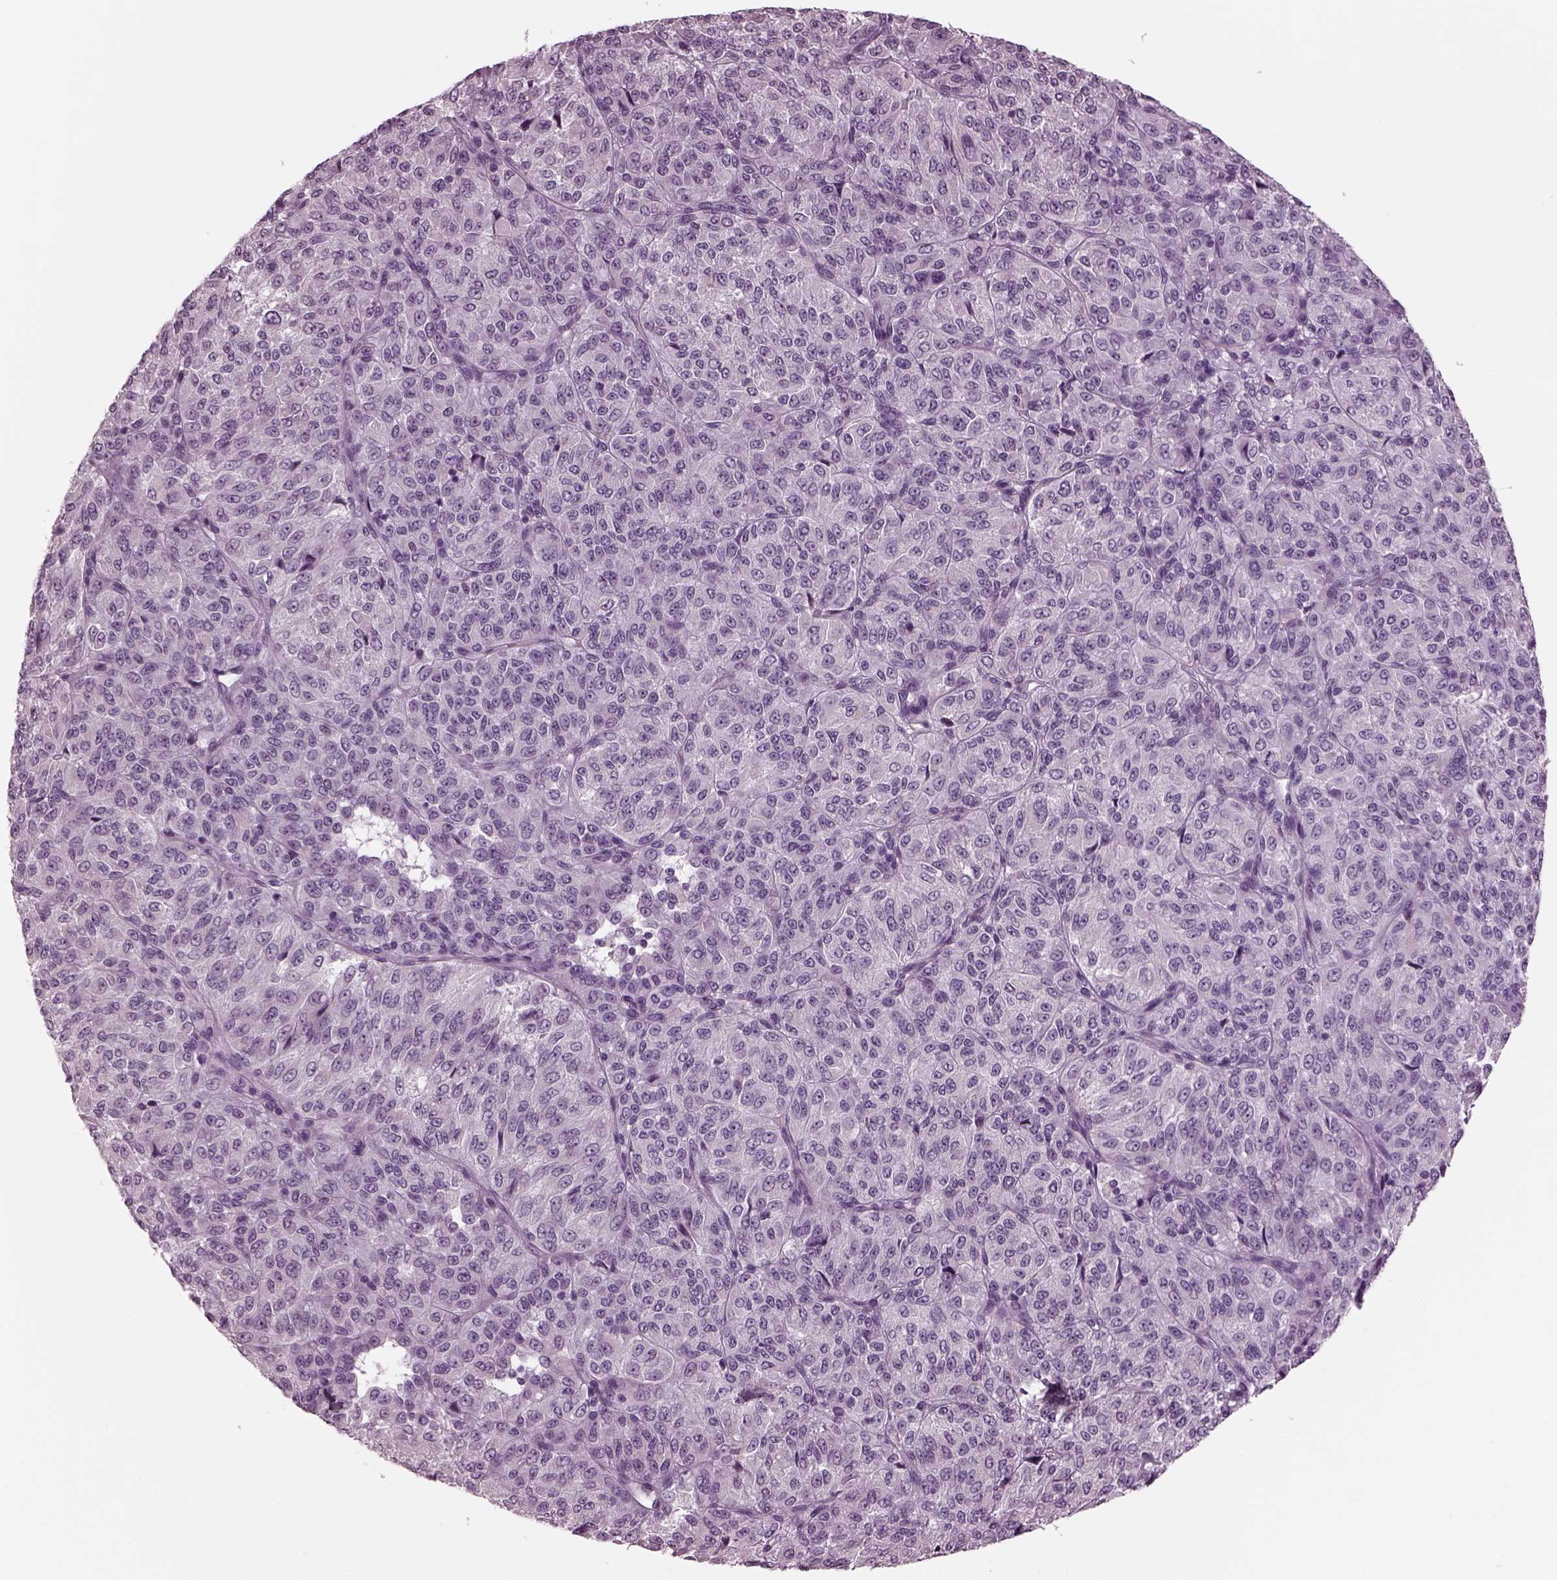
{"staining": {"intensity": "negative", "quantity": "none", "location": "none"}, "tissue": "melanoma", "cell_type": "Tumor cells", "image_type": "cancer", "snomed": [{"axis": "morphology", "description": "Malignant melanoma, Metastatic site"}, {"axis": "topography", "description": "Brain"}], "caption": "Immunohistochemistry (IHC) image of neoplastic tissue: human malignant melanoma (metastatic site) stained with DAB displays no significant protein staining in tumor cells.", "gene": "CLCN4", "patient": {"sex": "female", "age": 56}}